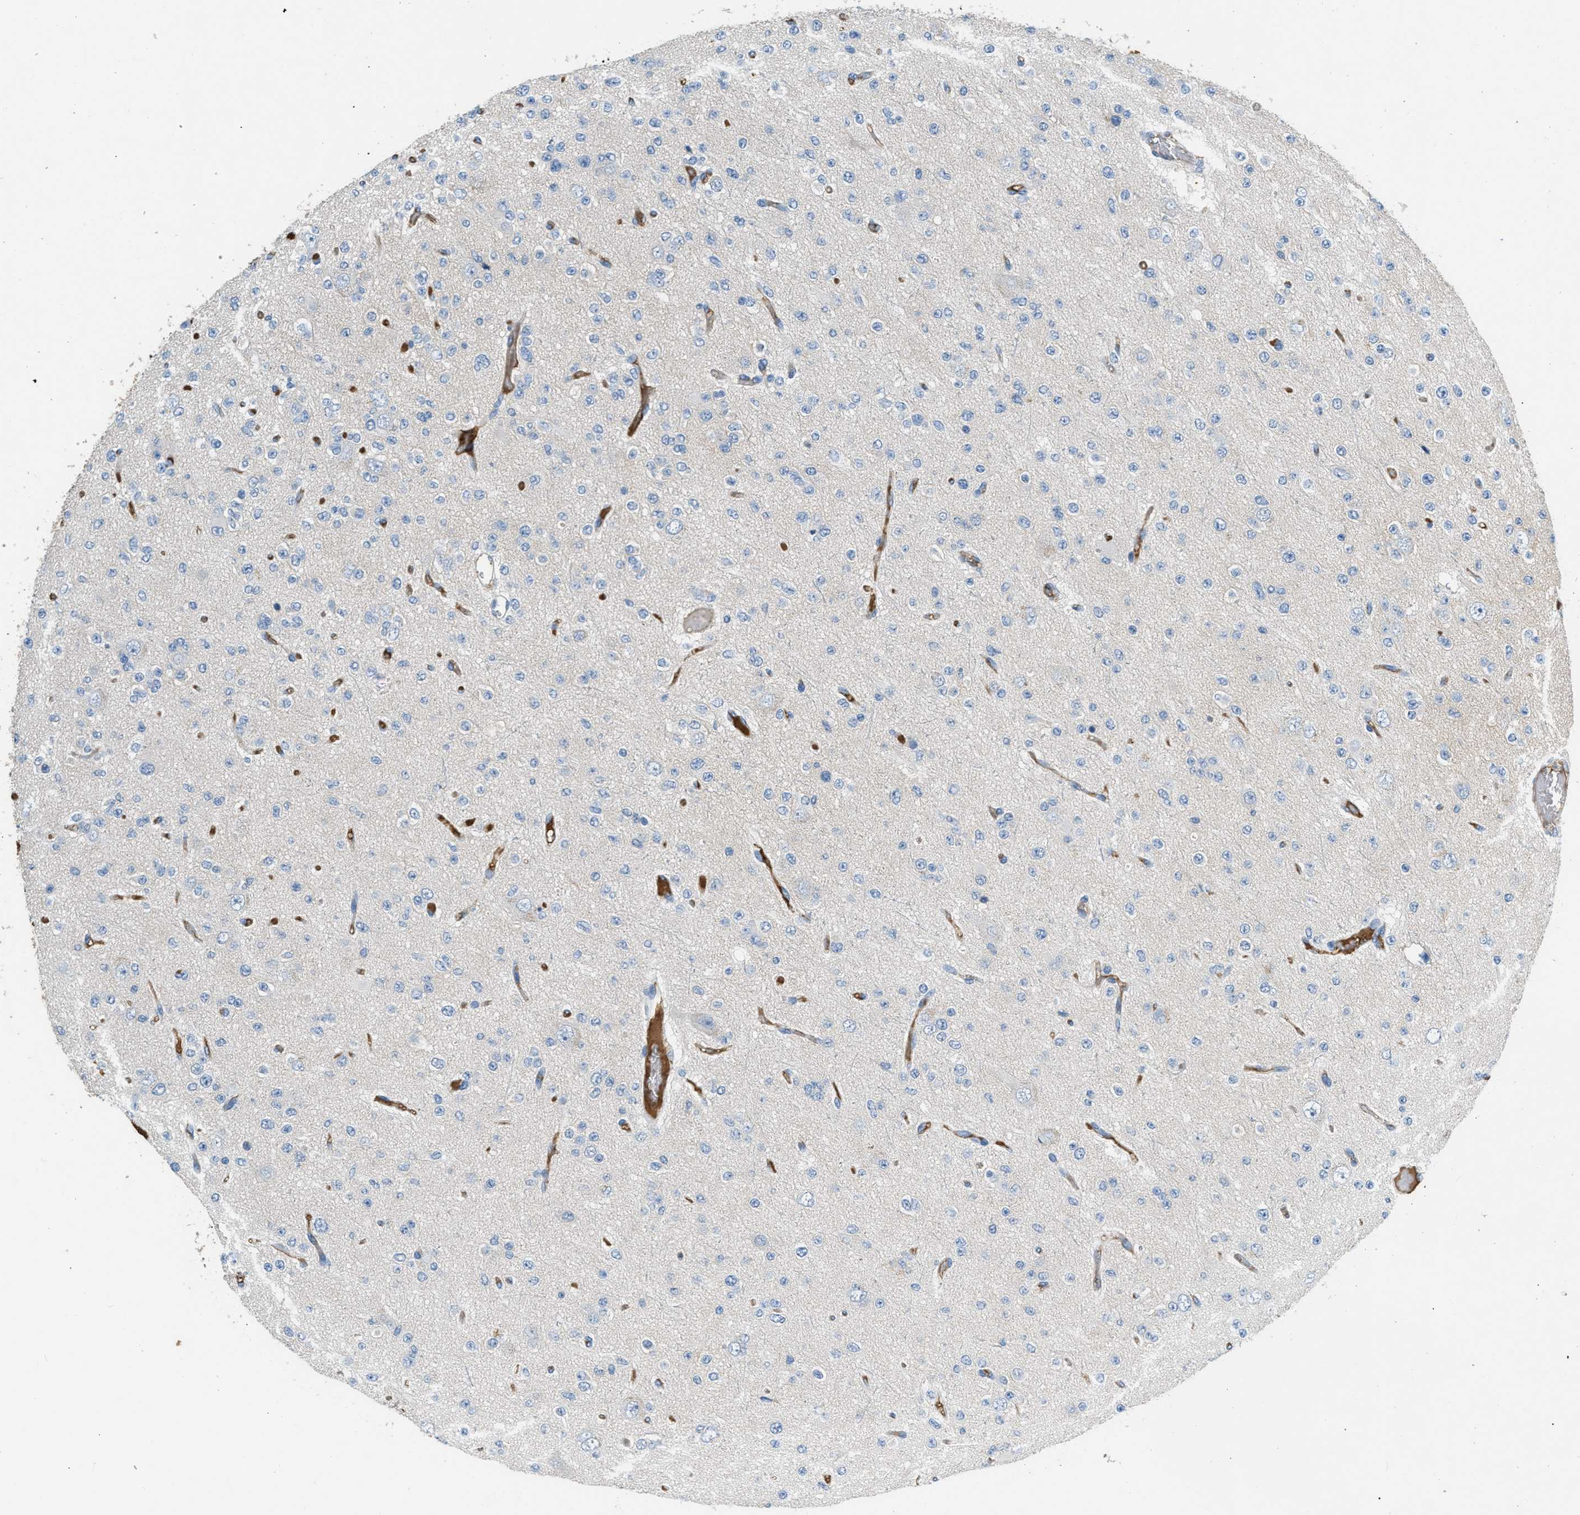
{"staining": {"intensity": "negative", "quantity": "none", "location": "none"}, "tissue": "glioma", "cell_type": "Tumor cells", "image_type": "cancer", "snomed": [{"axis": "morphology", "description": "Glioma, malignant, Low grade"}, {"axis": "topography", "description": "Brain"}], "caption": "Malignant glioma (low-grade) stained for a protein using immunohistochemistry (IHC) reveals no staining tumor cells.", "gene": "STC1", "patient": {"sex": "male", "age": 38}}